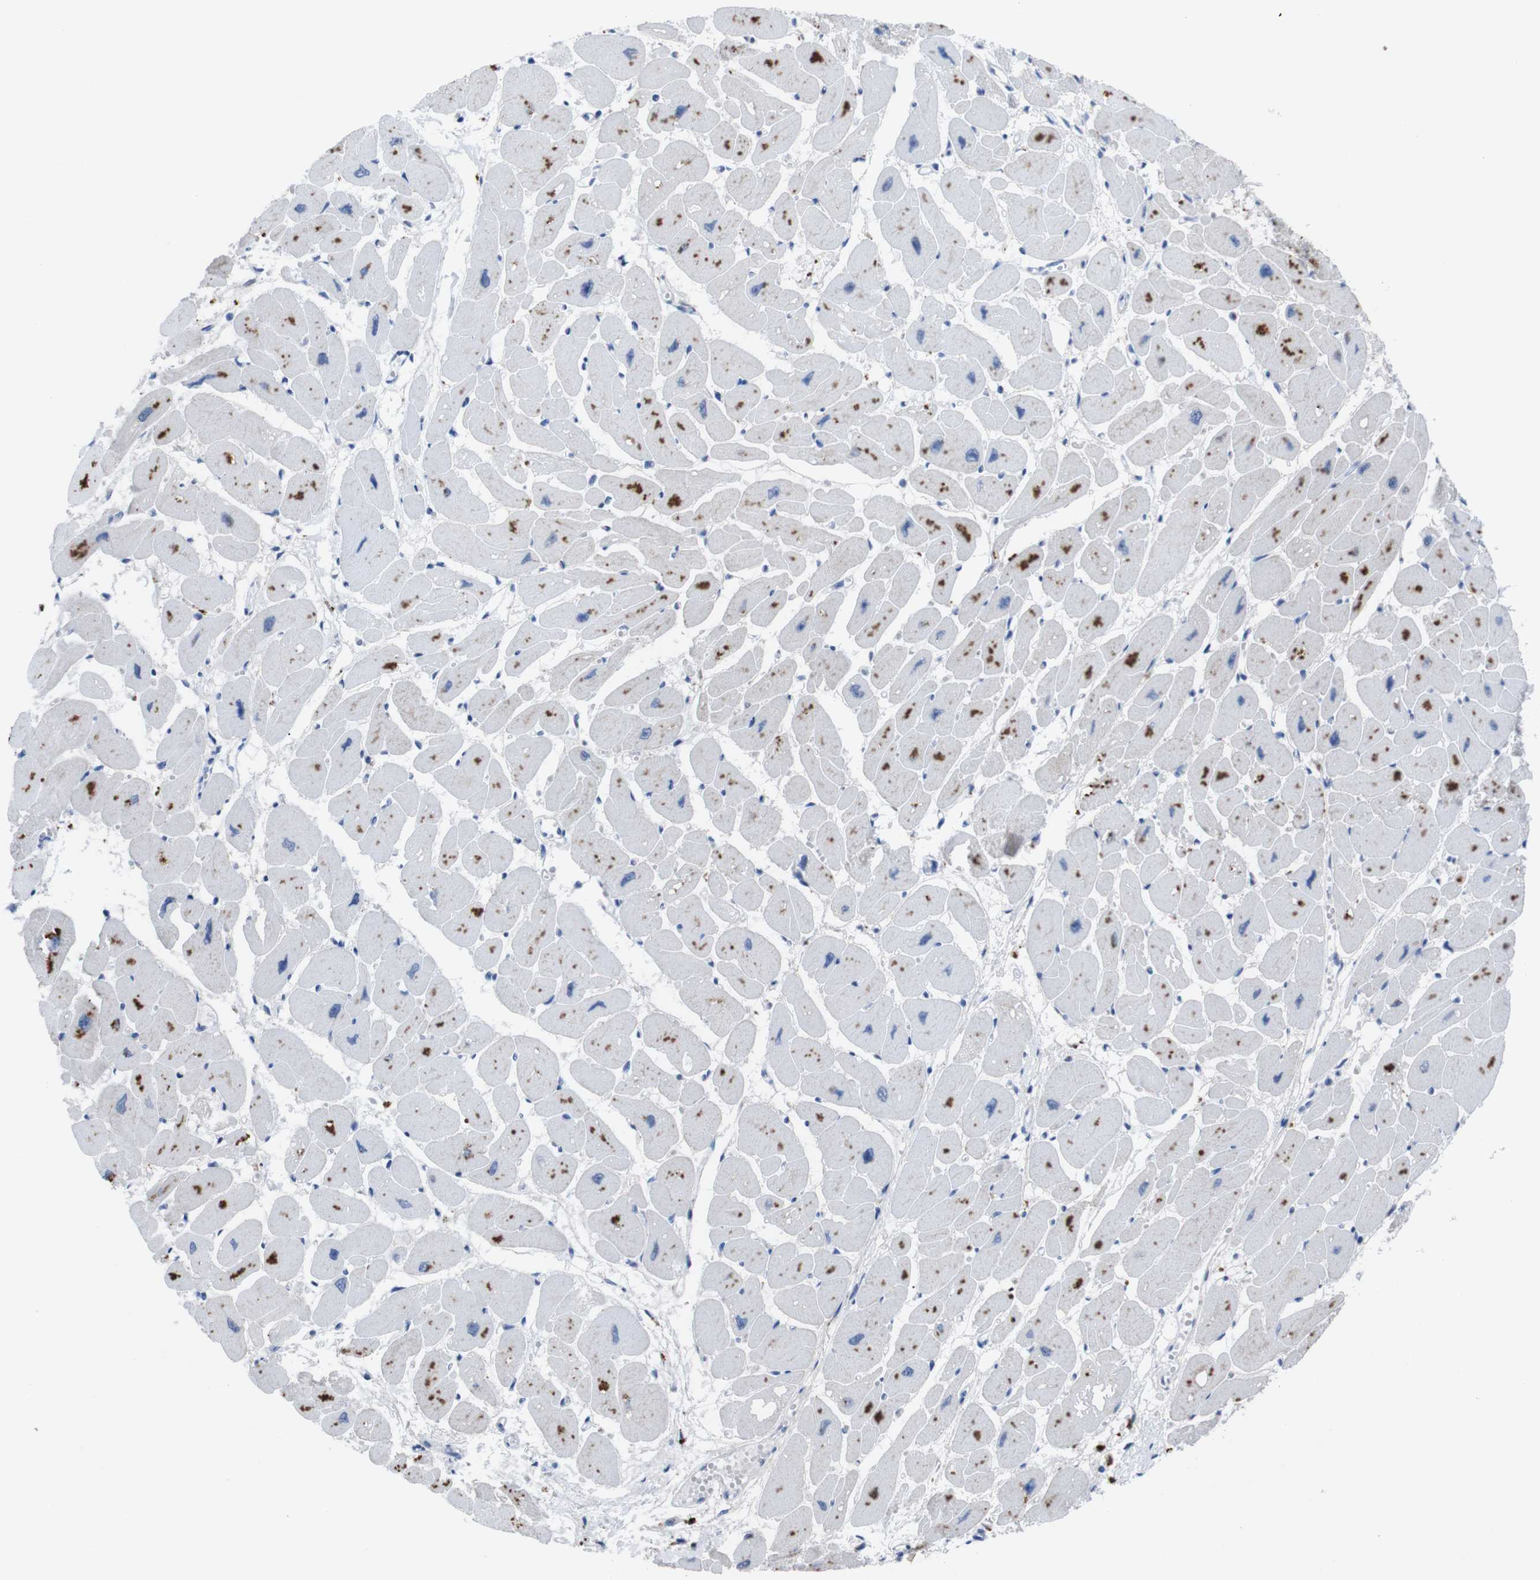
{"staining": {"intensity": "moderate", "quantity": "25%-75%", "location": "cytoplasmic/membranous"}, "tissue": "heart muscle", "cell_type": "Cardiomyocytes", "image_type": "normal", "snomed": [{"axis": "morphology", "description": "Normal tissue, NOS"}, {"axis": "topography", "description": "Heart"}], "caption": "Protein analysis of benign heart muscle displays moderate cytoplasmic/membranous staining in approximately 25%-75% of cardiomyocytes.", "gene": "IRF4", "patient": {"sex": "female", "age": 54}}